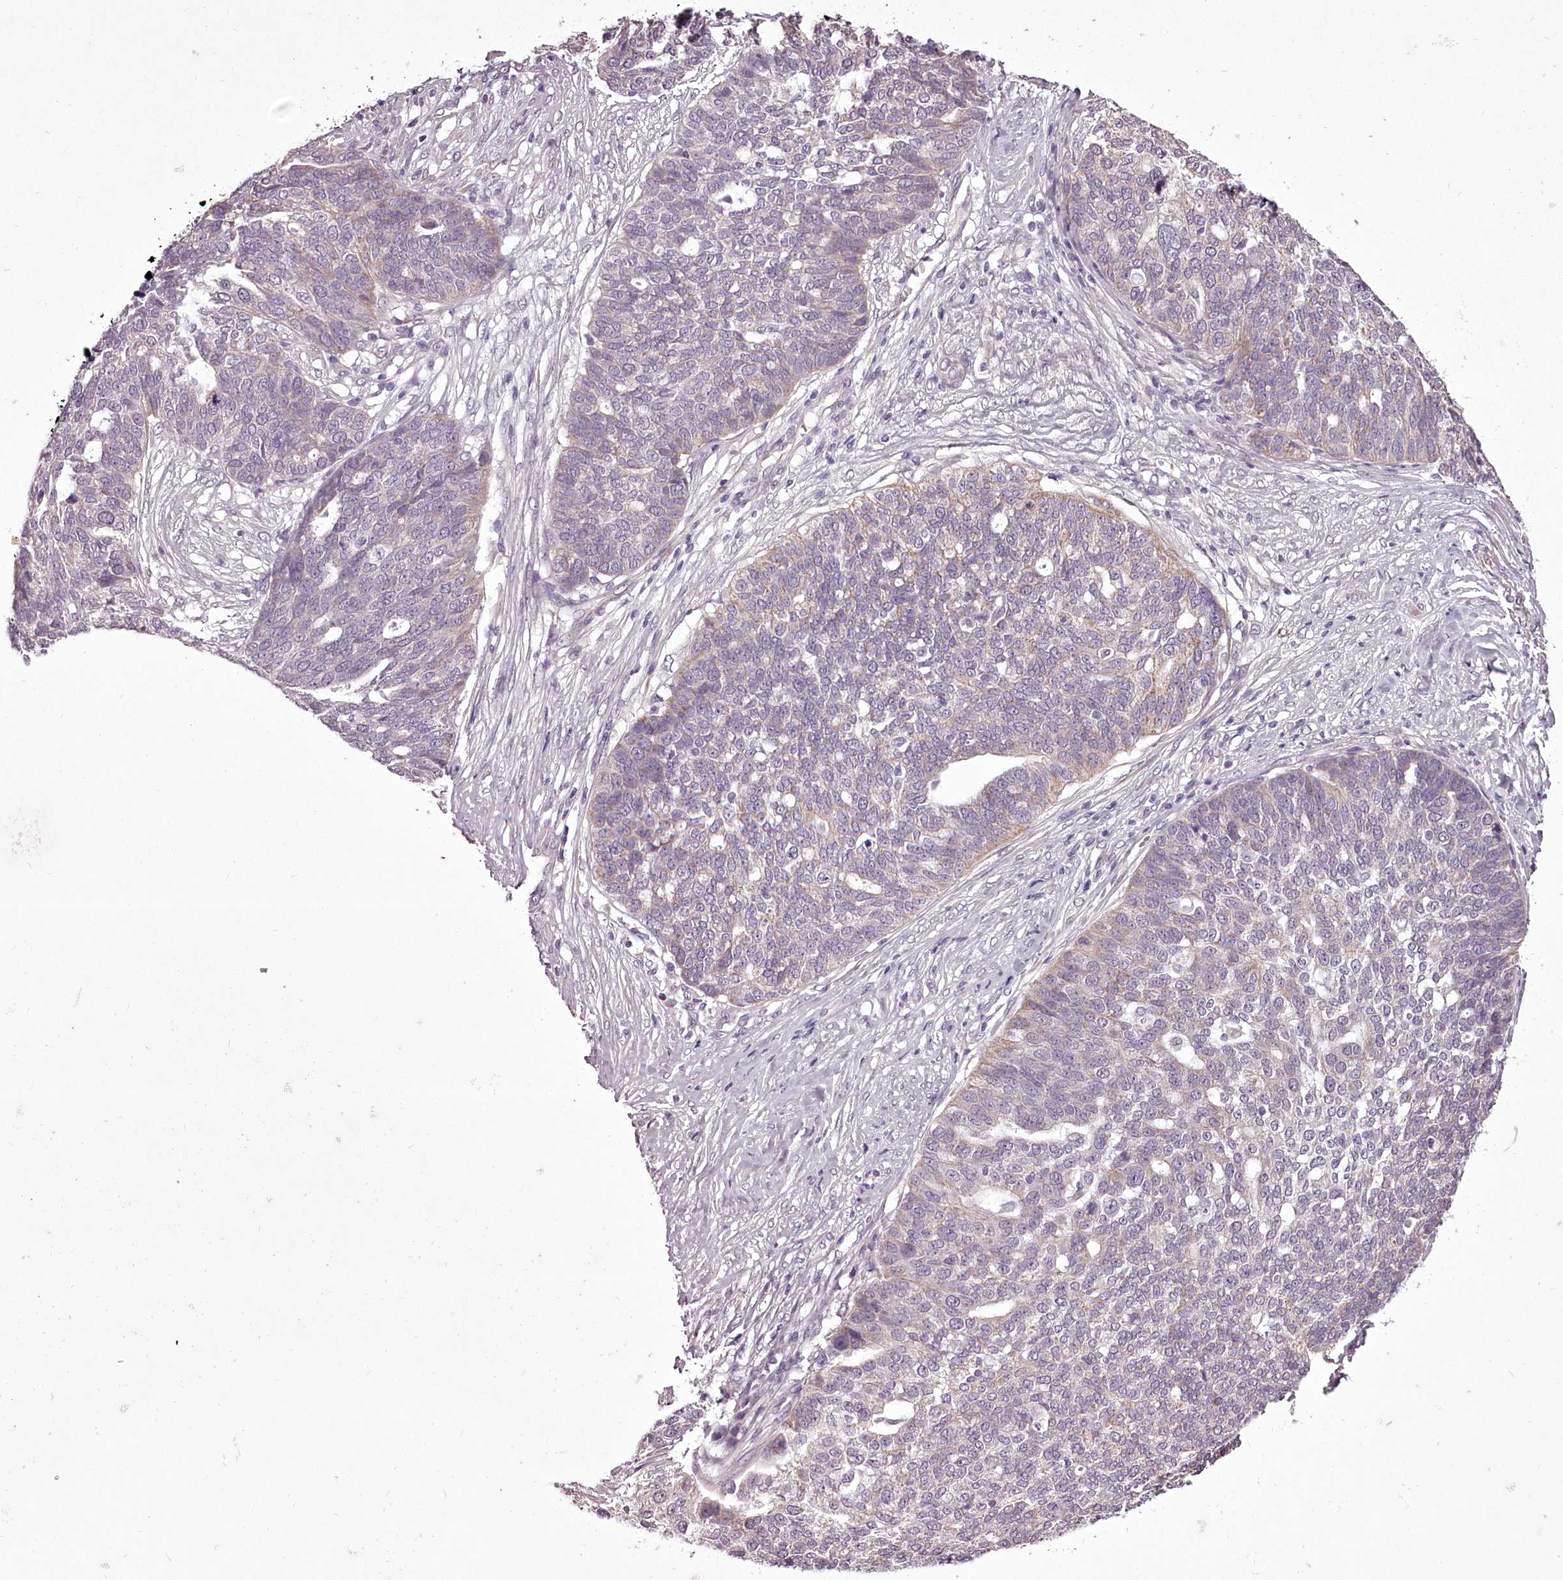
{"staining": {"intensity": "negative", "quantity": "none", "location": "none"}, "tissue": "ovarian cancer", "cell_type": "Tumor cells", "image_type": "cancer", "snomed": [{"axis": "morphology", "description": "Cystadenocarcinoma, serous, NOS"}, {"axis": "topography", "description": "Ovary"}], "caption": "This is an immunohistochemistry (IHC) image of human ovarian serous cystadenocarcinoma. There is no staining in tumor cells.", "gene": "C1orf56", "patient": {"sex": "female", "age": 59}}